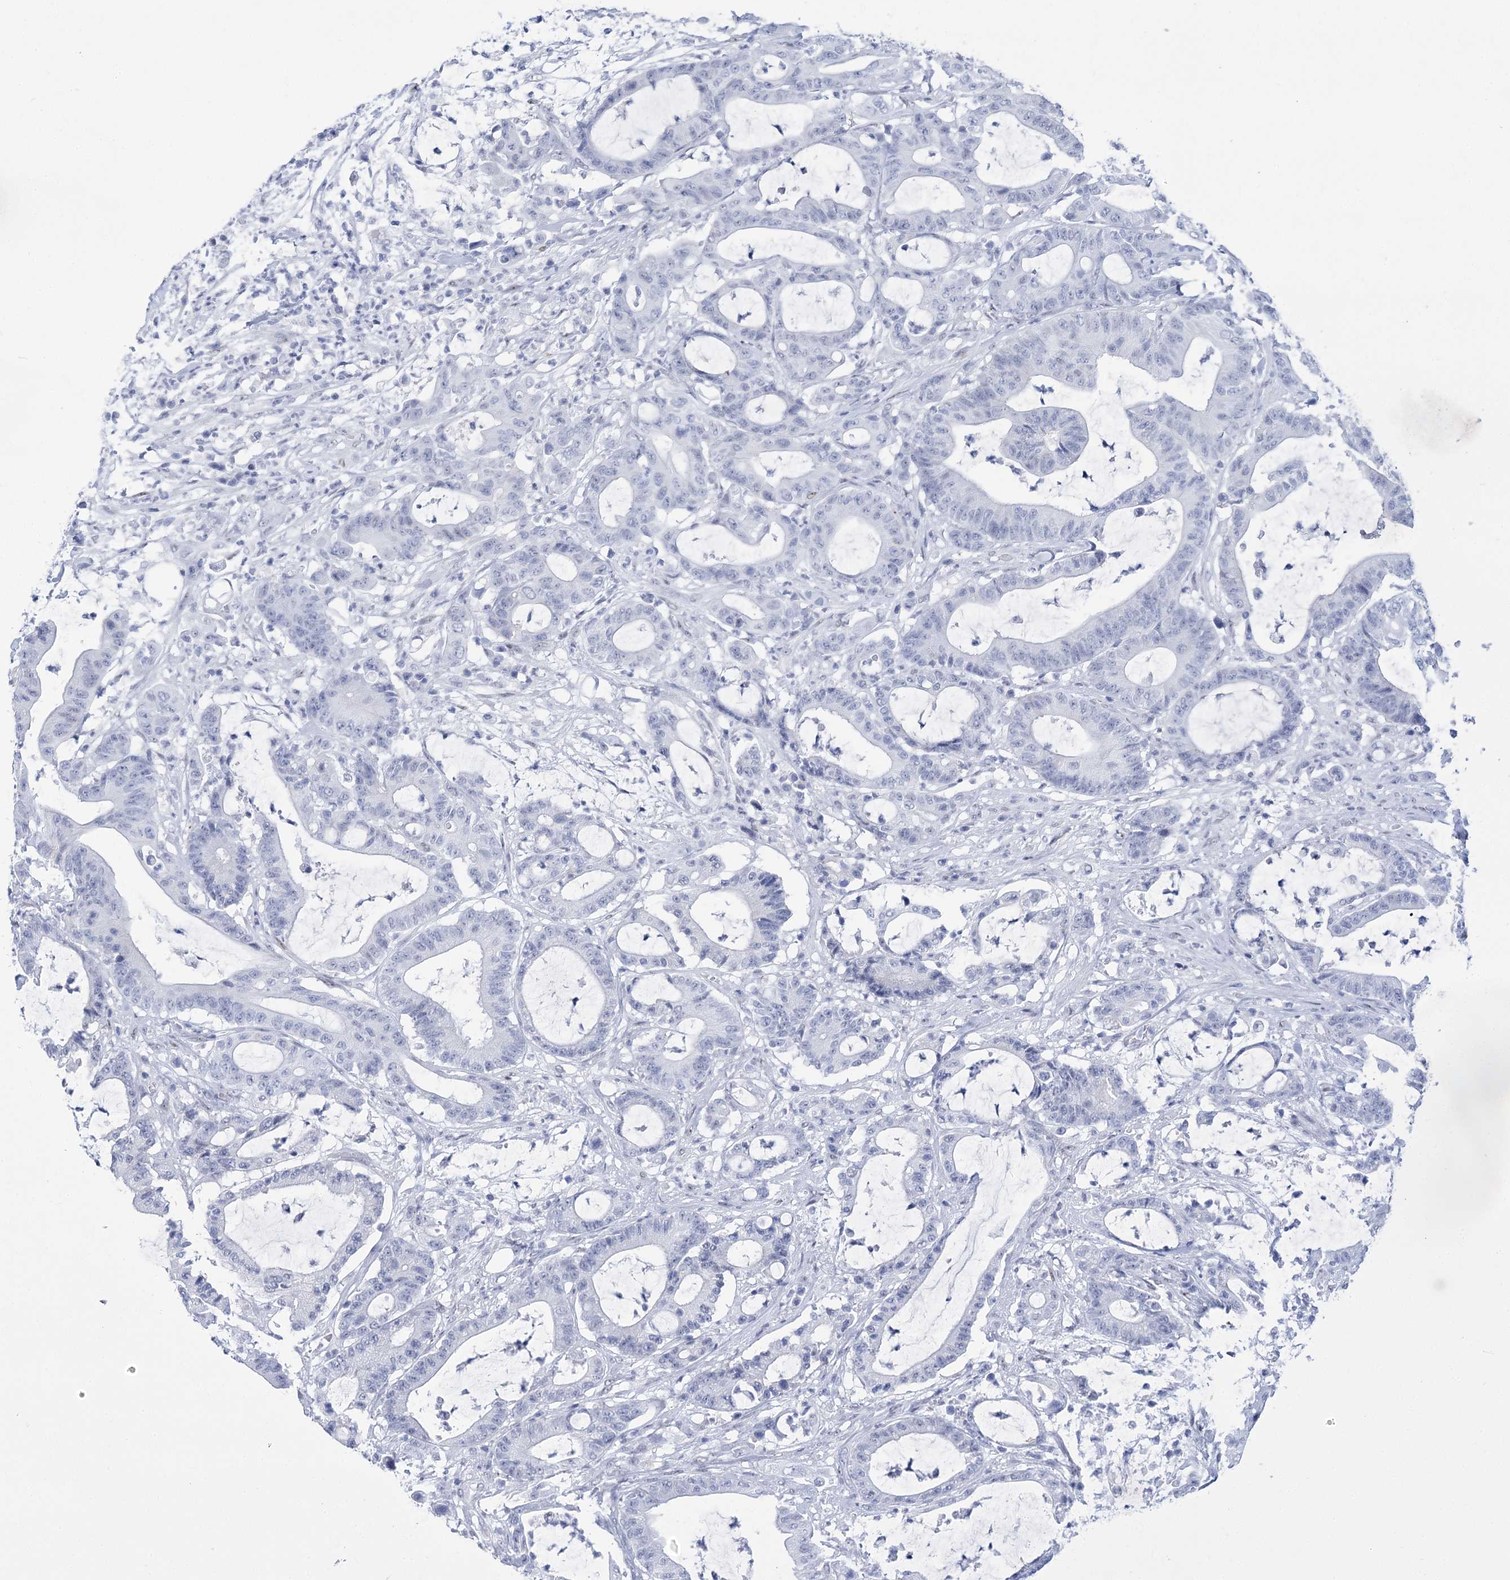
{"staining": {"intensity": "negative", "quantity": "none", "location": "none"}, "tissue": "colorectal cancer", "cell_type": "Tumor cells", "image_type": "cancer", "snomed": [{"axis": "morphology", "description": "Adenocarcinoma, NOS"}, {"axis": "topography", "description": "Colon"}], "caption": "DAB immunohistochemical staining of colorectal adenocarcinoma shows no significant staining in tumor cells. (Immunohistochemistry (ihc), brightfield microscopy, high magnification).", "gene": "HORMAD1", "patient": {"sex": "female", "age": 84}}